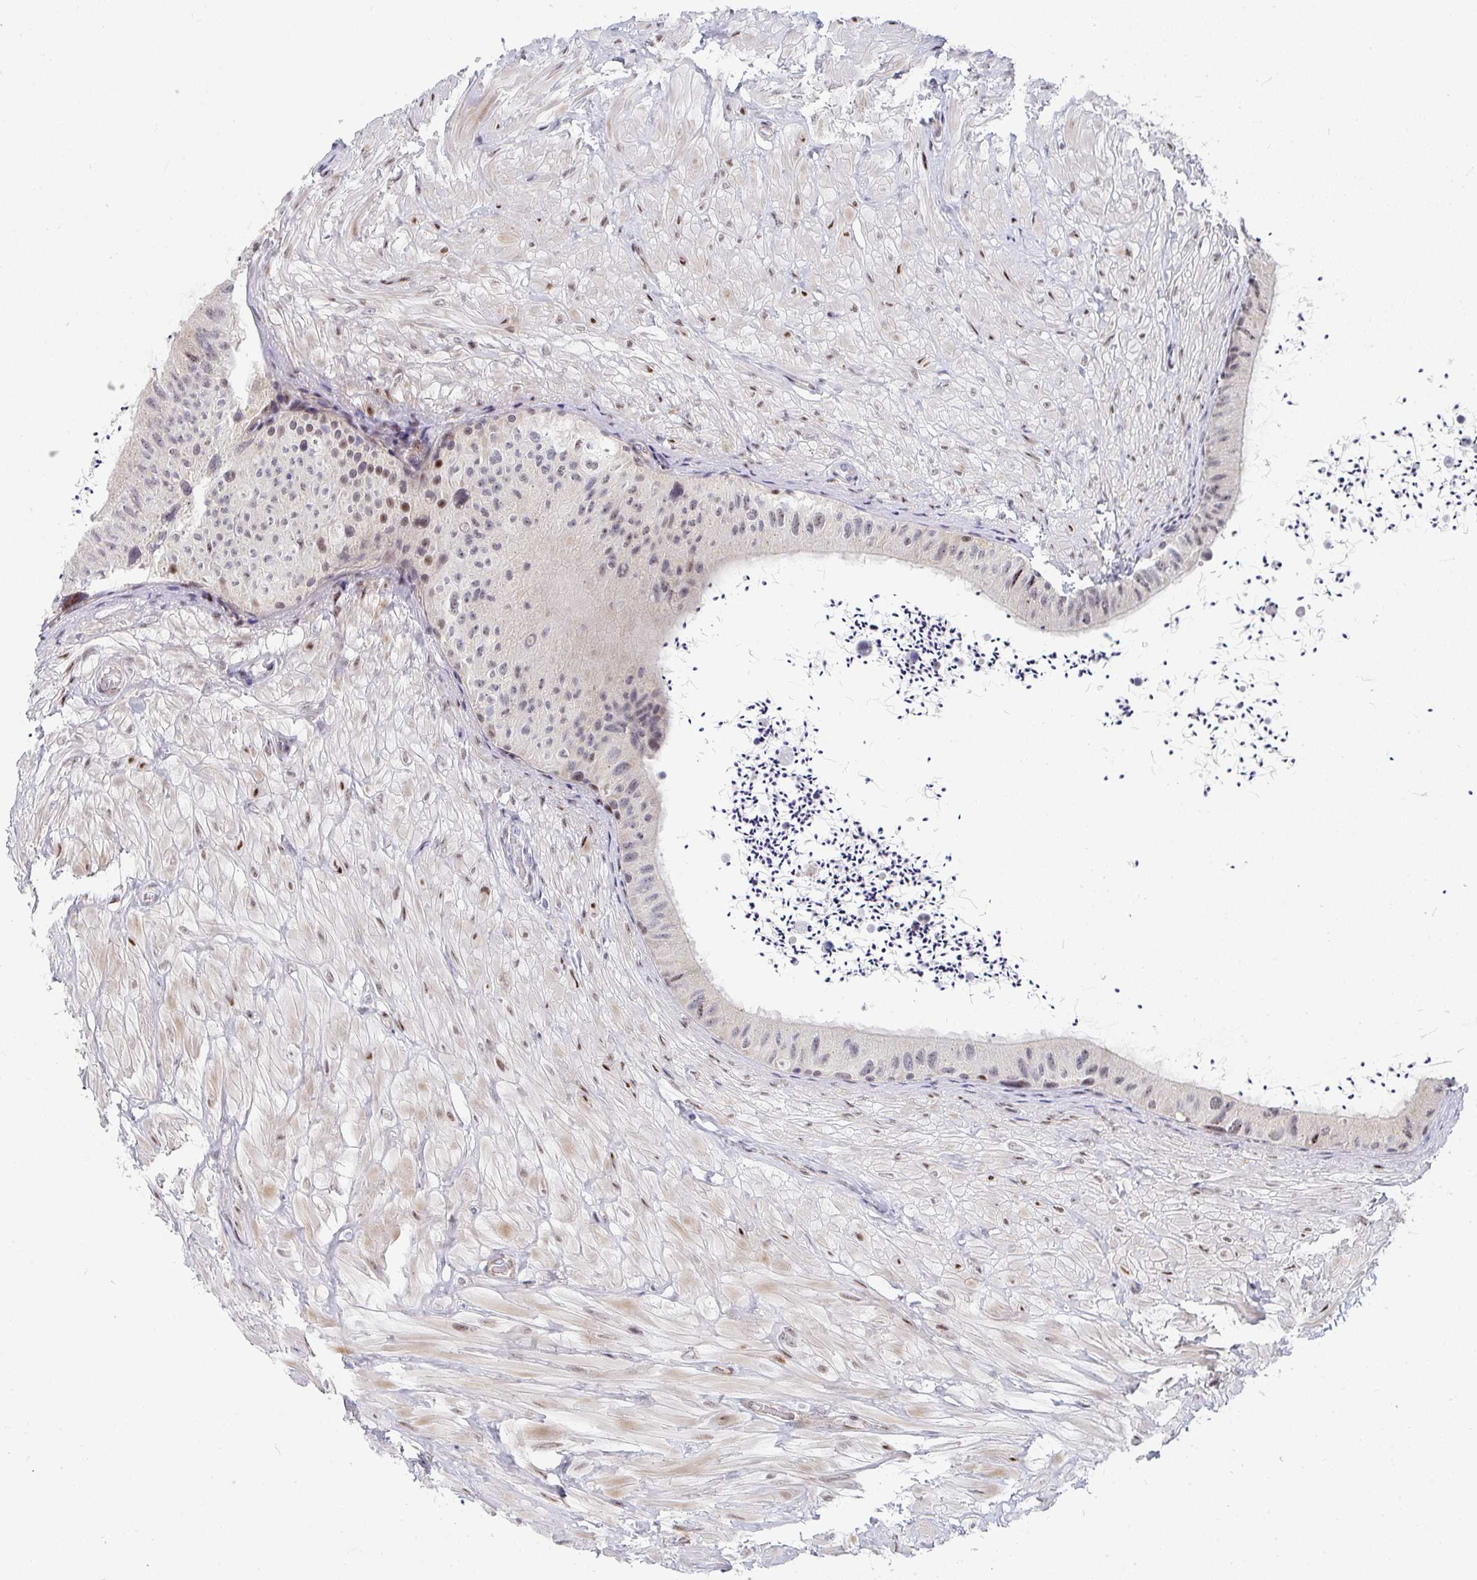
{"staining": {"intensity": "moderate", "quantity": "25%-75%", "location": "nuclear"}, "tissue": "epididymis", "cell_type": "Glandular cells", "image_type": "normal", "snomed": [{"axis": "morphology", "description": "Normal tissue, NOS"}, {"axis": "topography", "description": "Epididymis"}, {"axis": "topography", "description": "Peripheral nerve tissue"}], "caption": "Glandular cells exhibit medium levels of moderate nuclear staining in about 25%-75% of cells in normal human epididymis.", "gene": "ZIC3", "patient": {"sex": "male", "age": 32}}